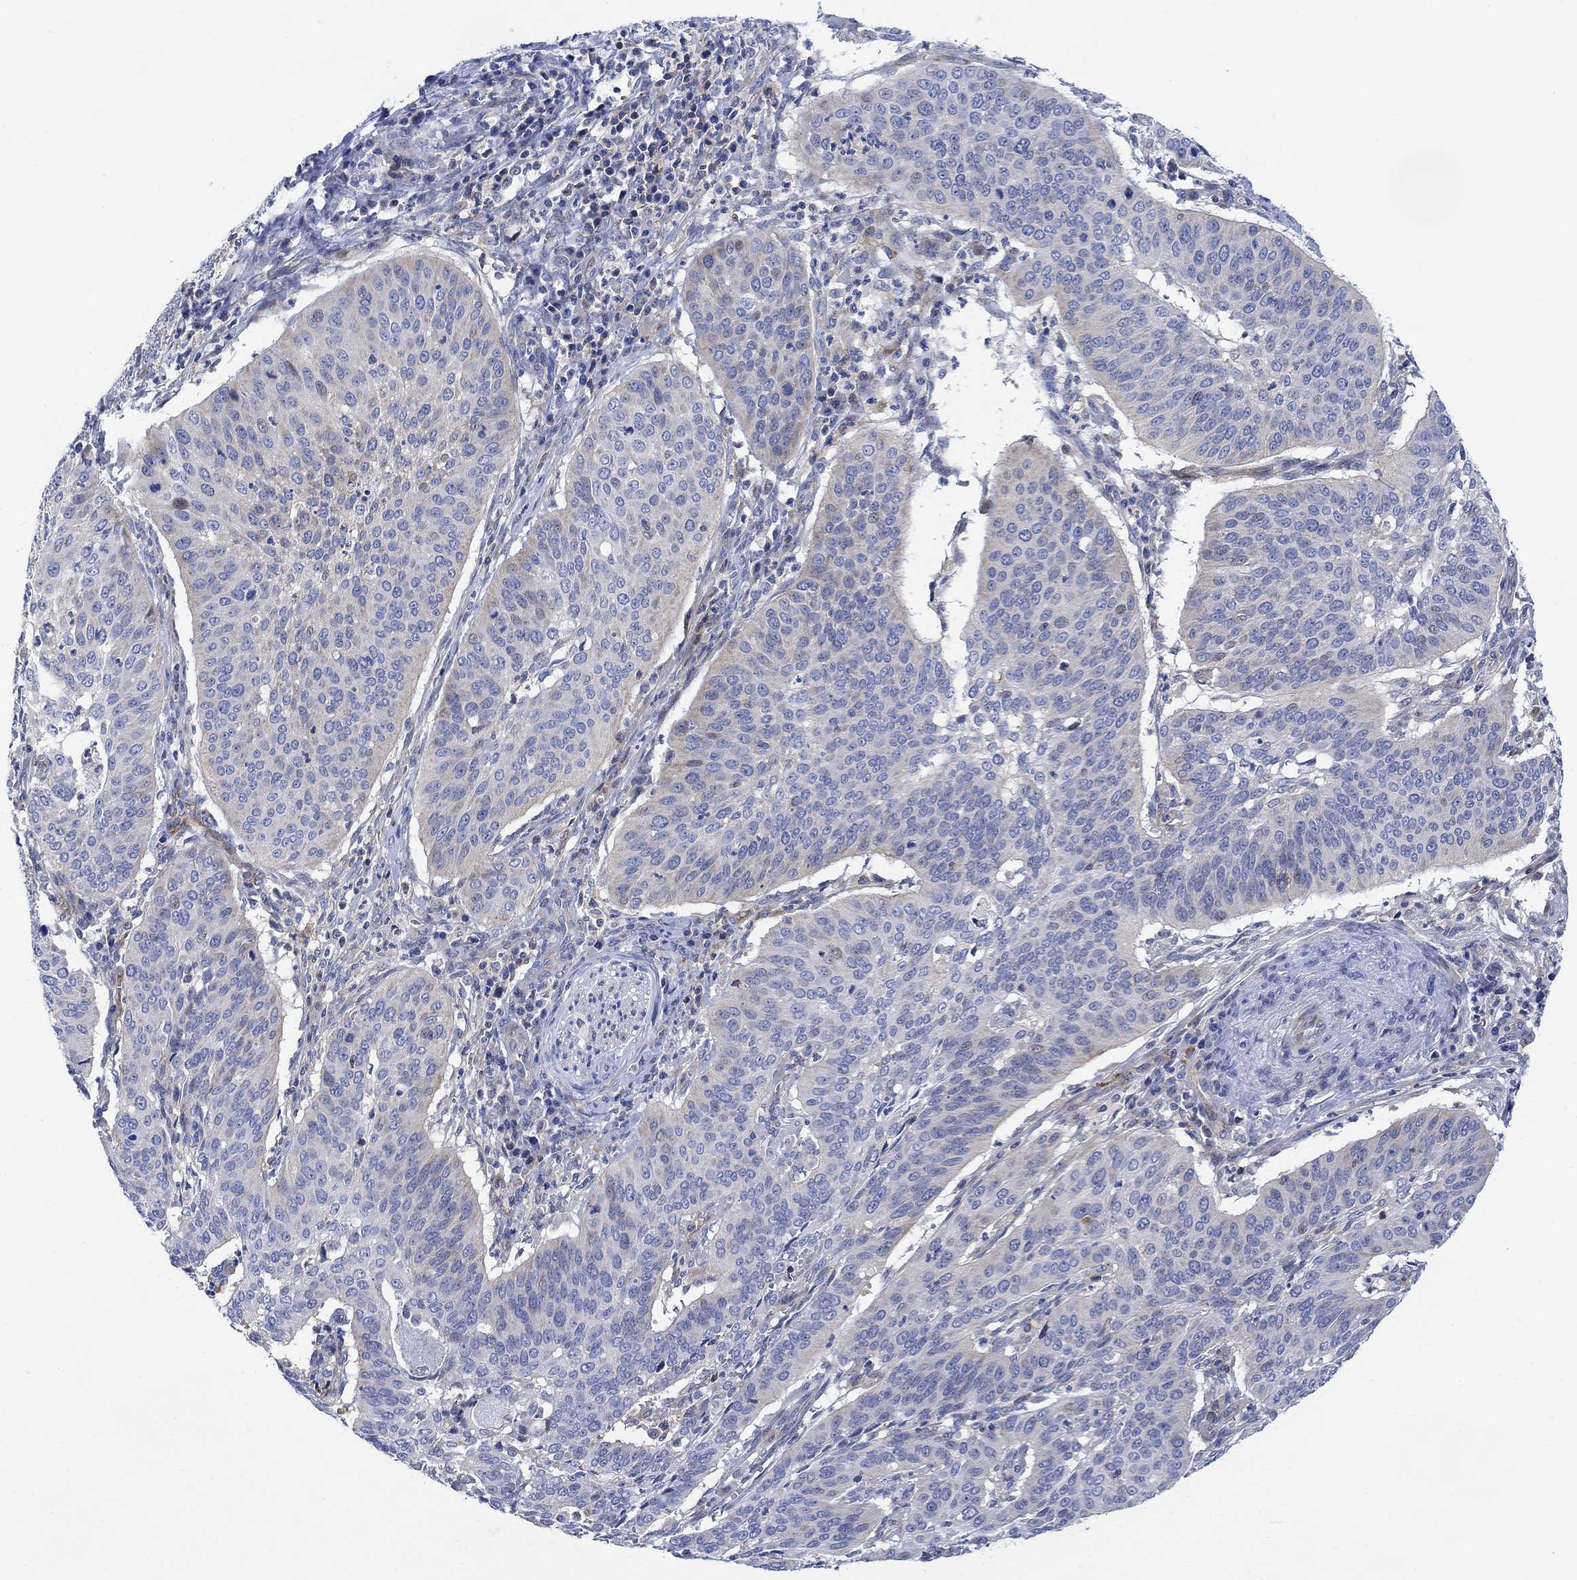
{"staining": {"intensity": "negative", "quantity": "none", "location": "none"}, "tissue": "cervical cancer", "cell_type": "Tumor cells", "image_type": "cancer", "snomed": [{"axis": "morphology", "description": "Normal tissue, NOS"}, {"axis": "morphology", "description": "Squamous cell carcinoma, NOS"}, {"axis": "topography", "description": "Cervix"}], "caption": "Tumor cells are negative for brown protein staining in cervical cancer. The staining was performed using DAB (3,3'-diaminobenzidine) to visualize the protein expression in brown, while the nuclei were stained in blue with hematoxylin (Magnification: 20x).", "gene": "ARSK", "patient": {"sex": "female", "age": 39}}